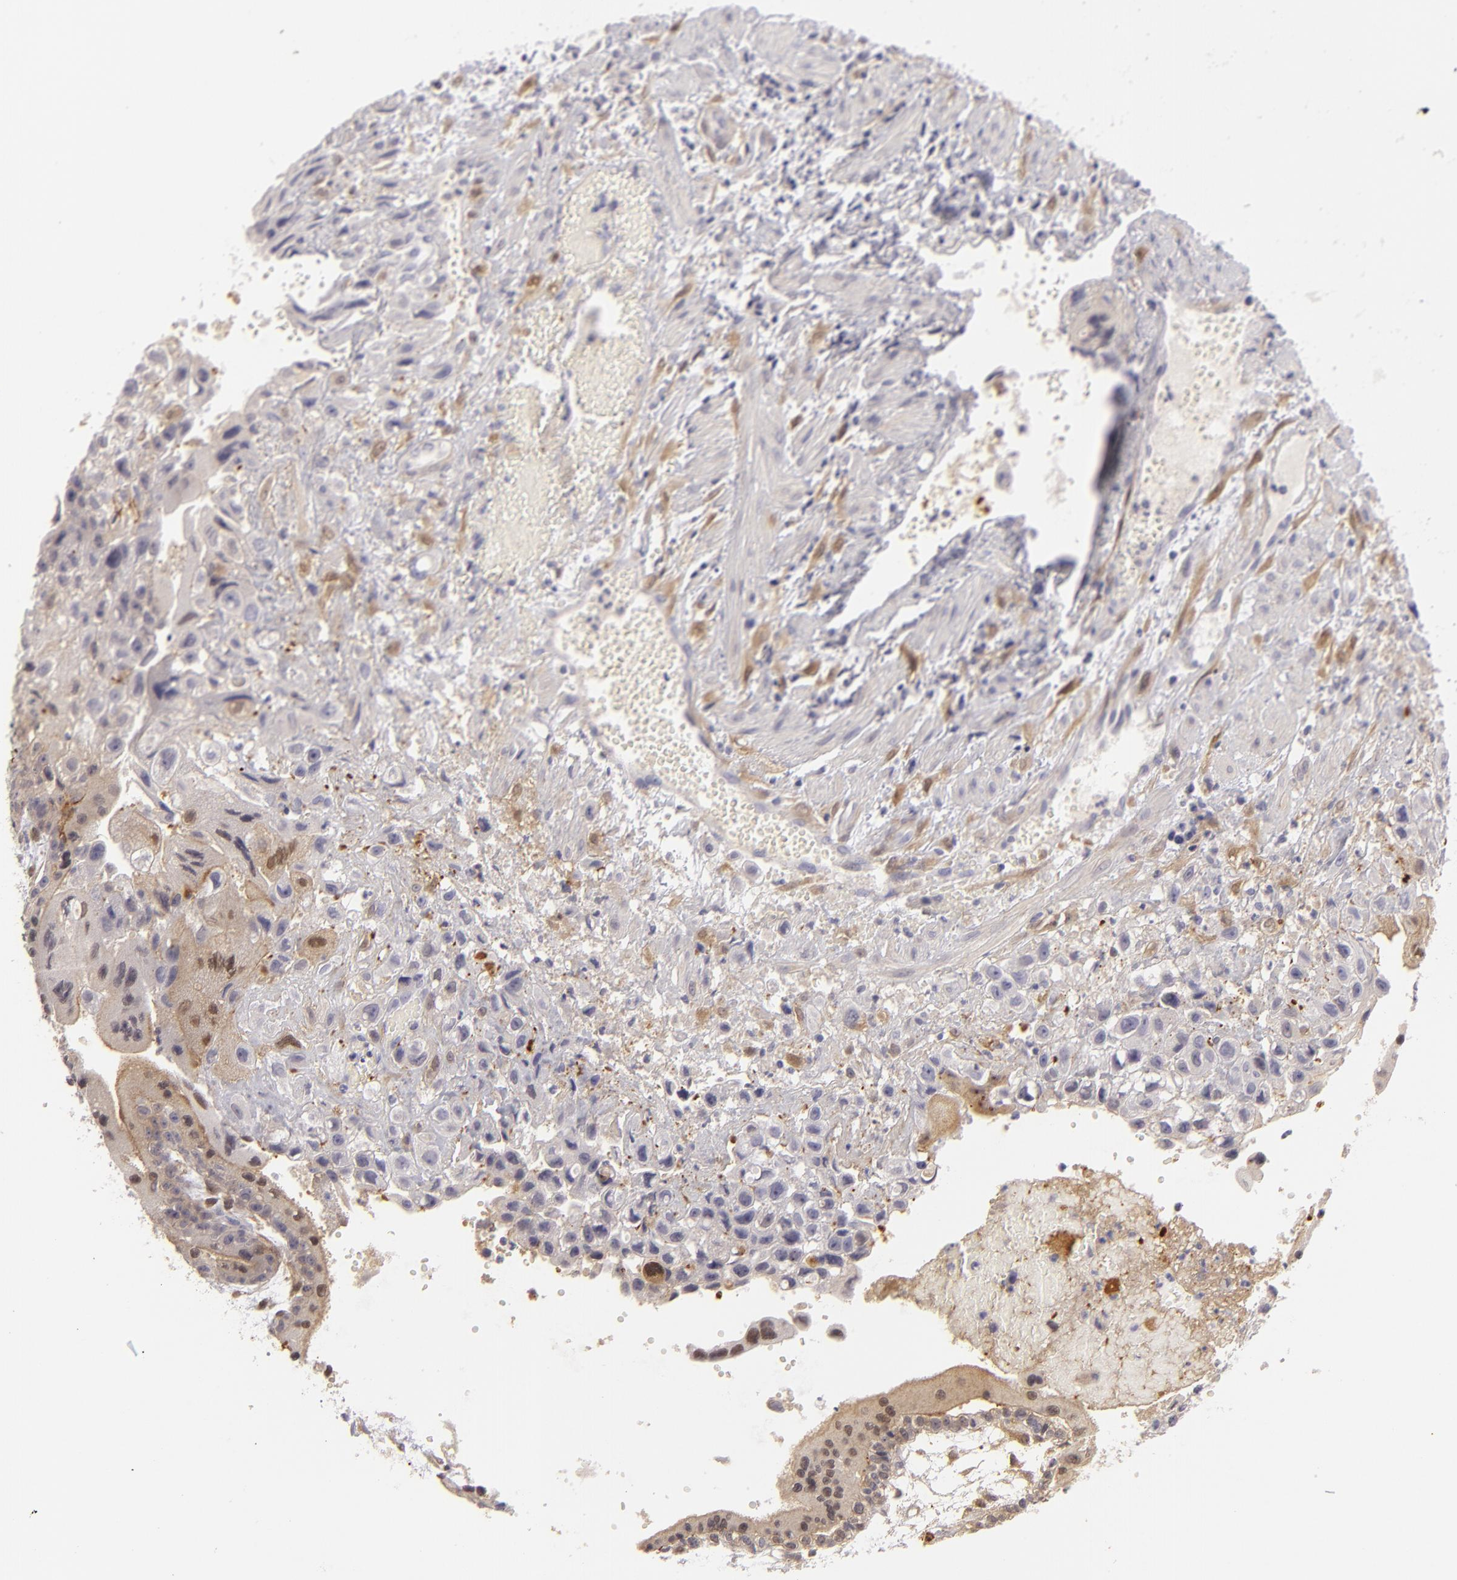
{"staining": {"intensity": "negative", "quantity": "none", "location": "none"}, "tissue": "placenta", "cell_type": "Decidual cells", "image_type": "normal", "snomed": [{"axis": "morphology", "description": "Normal tissue, NOS"}, {"axis": "topography", "description": "Placenta"}], "caption": "There is no significant positivity in decidual cells of placenta. (Stains: DAB (3,3'-diaminobenzidine) immunohistochemistry (IHC) with hematoxylin counter stain, Microscopy: brightfield microscopy at high magnification).", "gene": "EFS", "patient": {"sex": "female", "age": 34}}